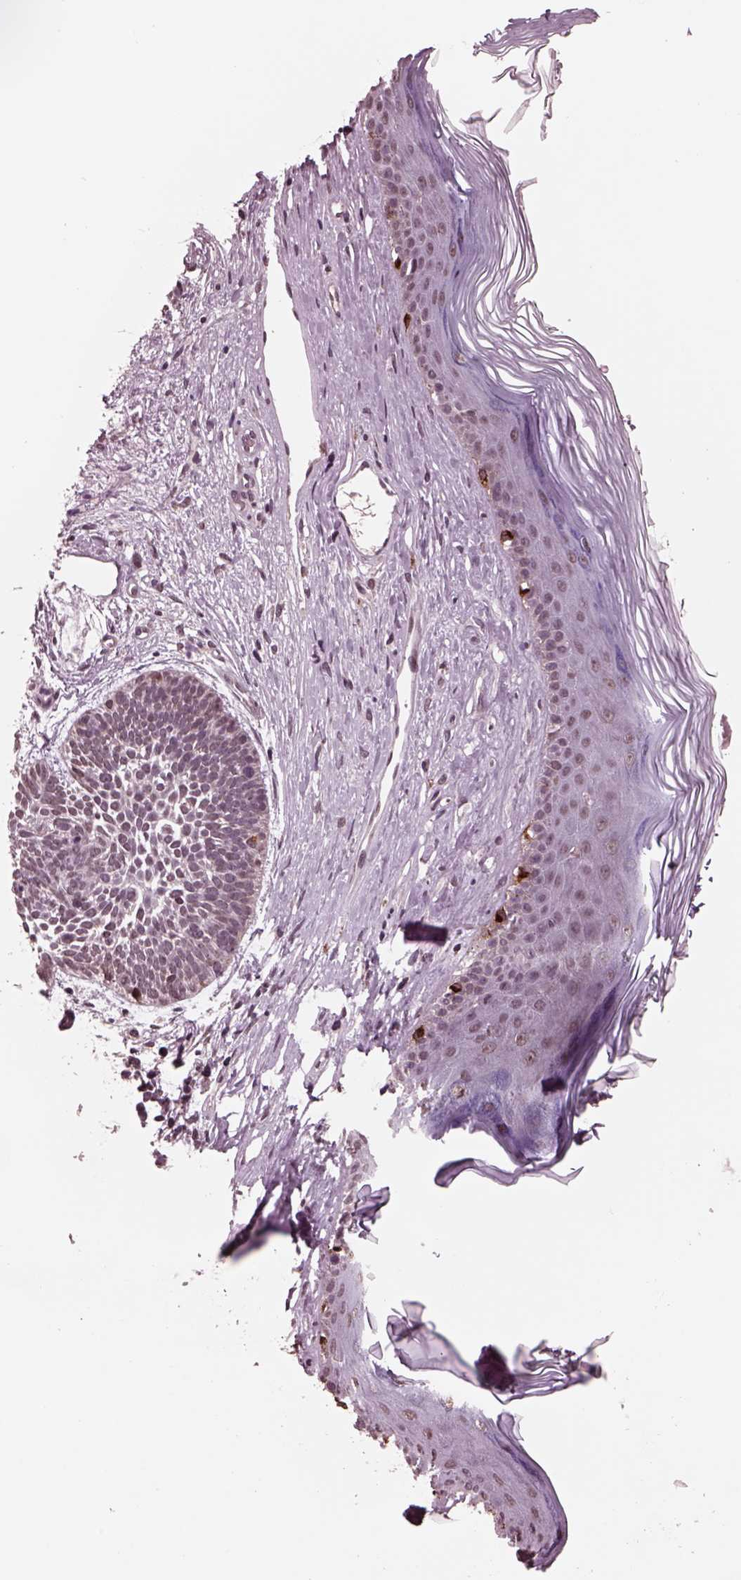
{"staining": {"intensity": "negative", "quantity": "none", "location": "none"}, "tissue": "skin cancer", "cell_type": "Tumor cells", "image_type": "cancer", "snomed": [{"axis": "morphology", "description": "Basal cell carcinoma"}, {"axis": "topography", "description": "Skin"}], "caption": "High power microscopy image of an immunohistochemistry (IHC) micrograph of skin cancer (basal cell carcinoma), revealing no significant staining in tumor cells. The staining is performed using DAB brown chromogen with nuclei counter-stained in using hematoxylin.", "gene": "NAP1L5", "patient": {"sex": "male", "age": 85}}